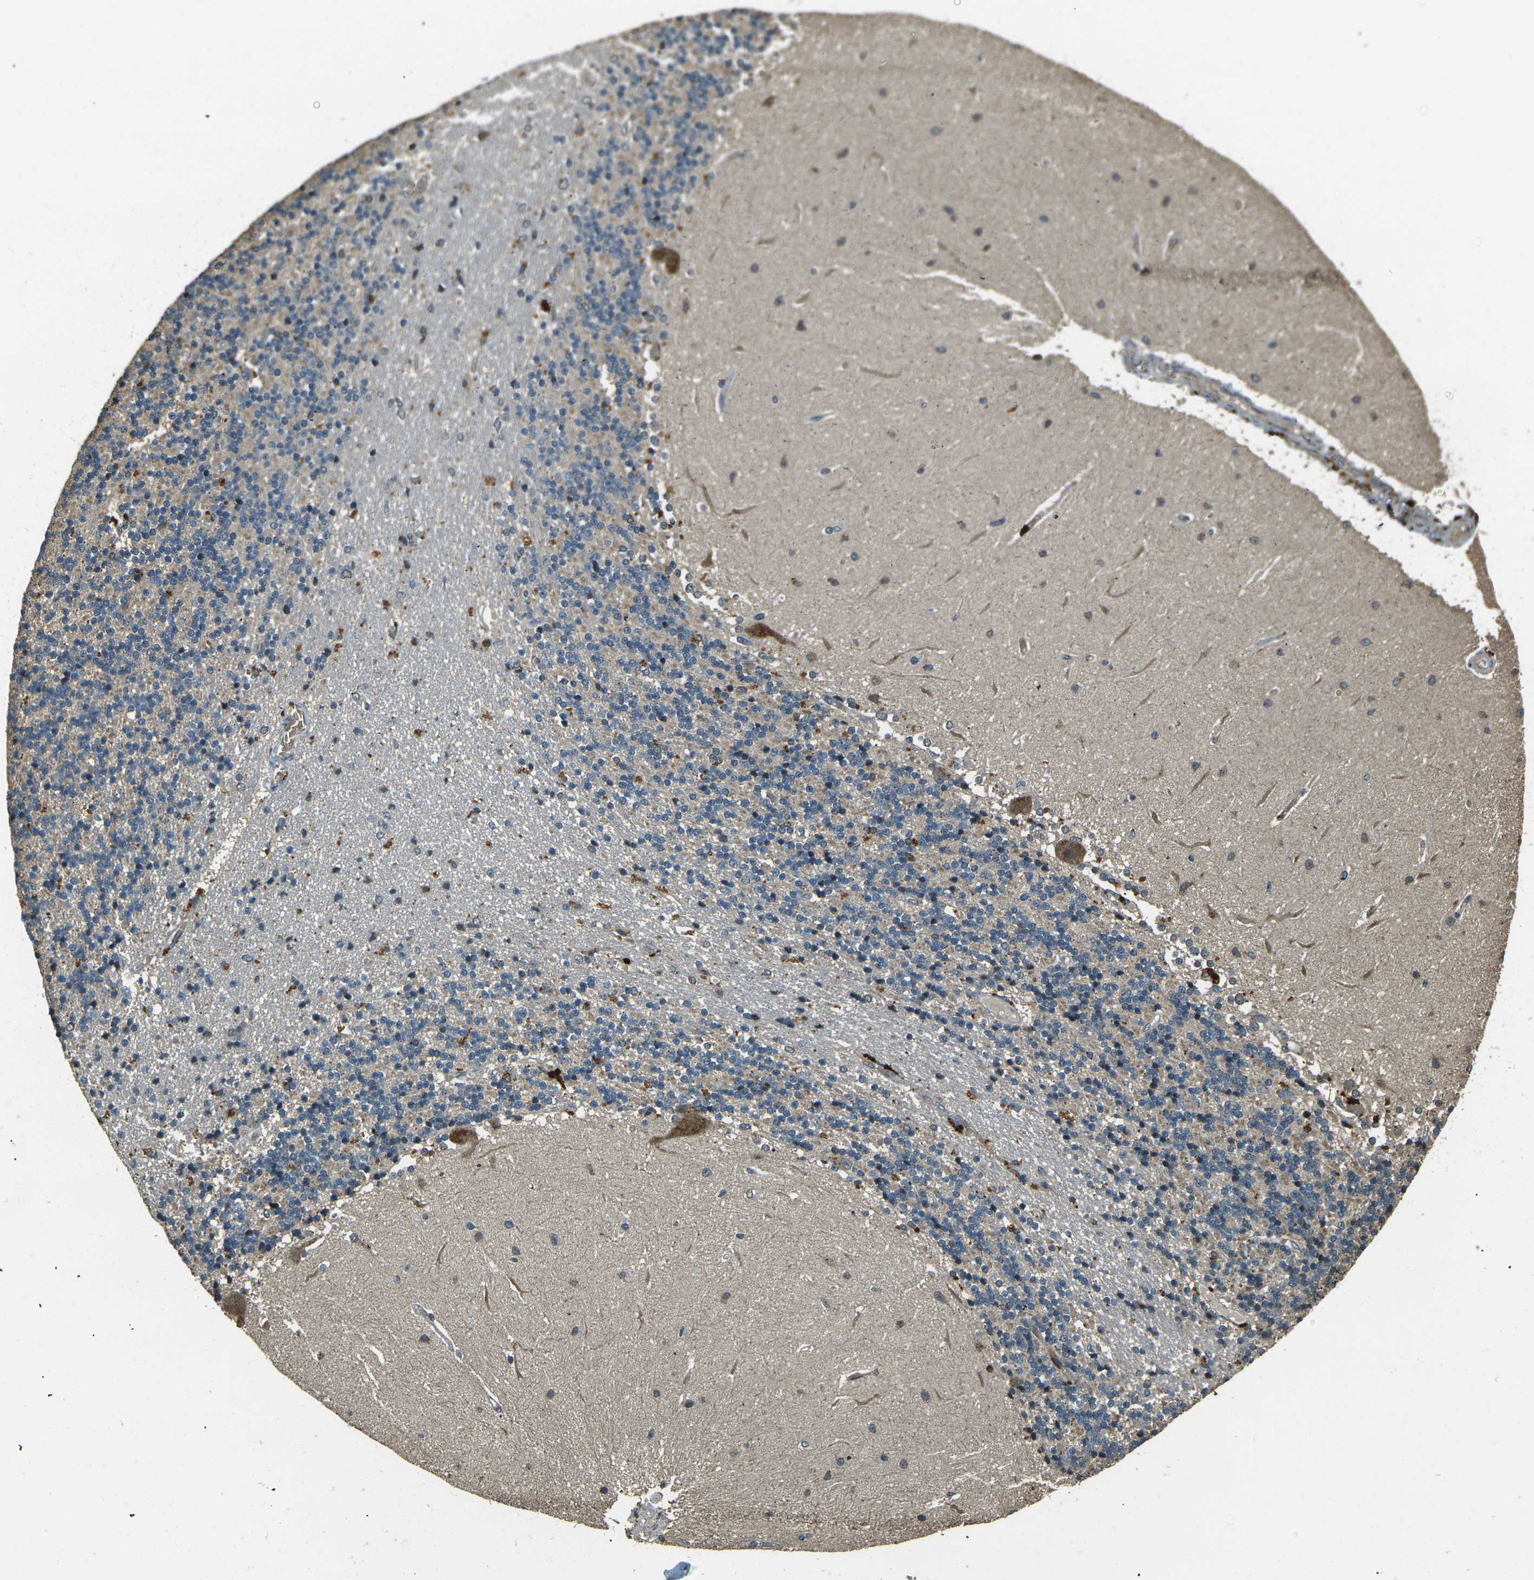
{"staining": {"intensity": "moderate", "quantity": "<25%", "location": "cytoplasmic/membranous"}, "tissue": "cerebellum", "cell_type": "Cells in granular layer", "image_type": "normal", "snomed": [{"axis": "morphology", "description": "Normal tissue, NOS"}, {"axis": "topography", "description": "Cerebellum"}], "caption": "Immunohistochemical staining of unremarkable human cerebellum displays low levels of moderate cytoplasmic/membranous staining in about <25% of cells in granular layer. The staining is performed using DAB brown chromogen to label protein expression. The nuclei are counter-stained blue using hematoxylin.", "gene": "TOR1A", "patient": {"sex": "female", "age": 54}}